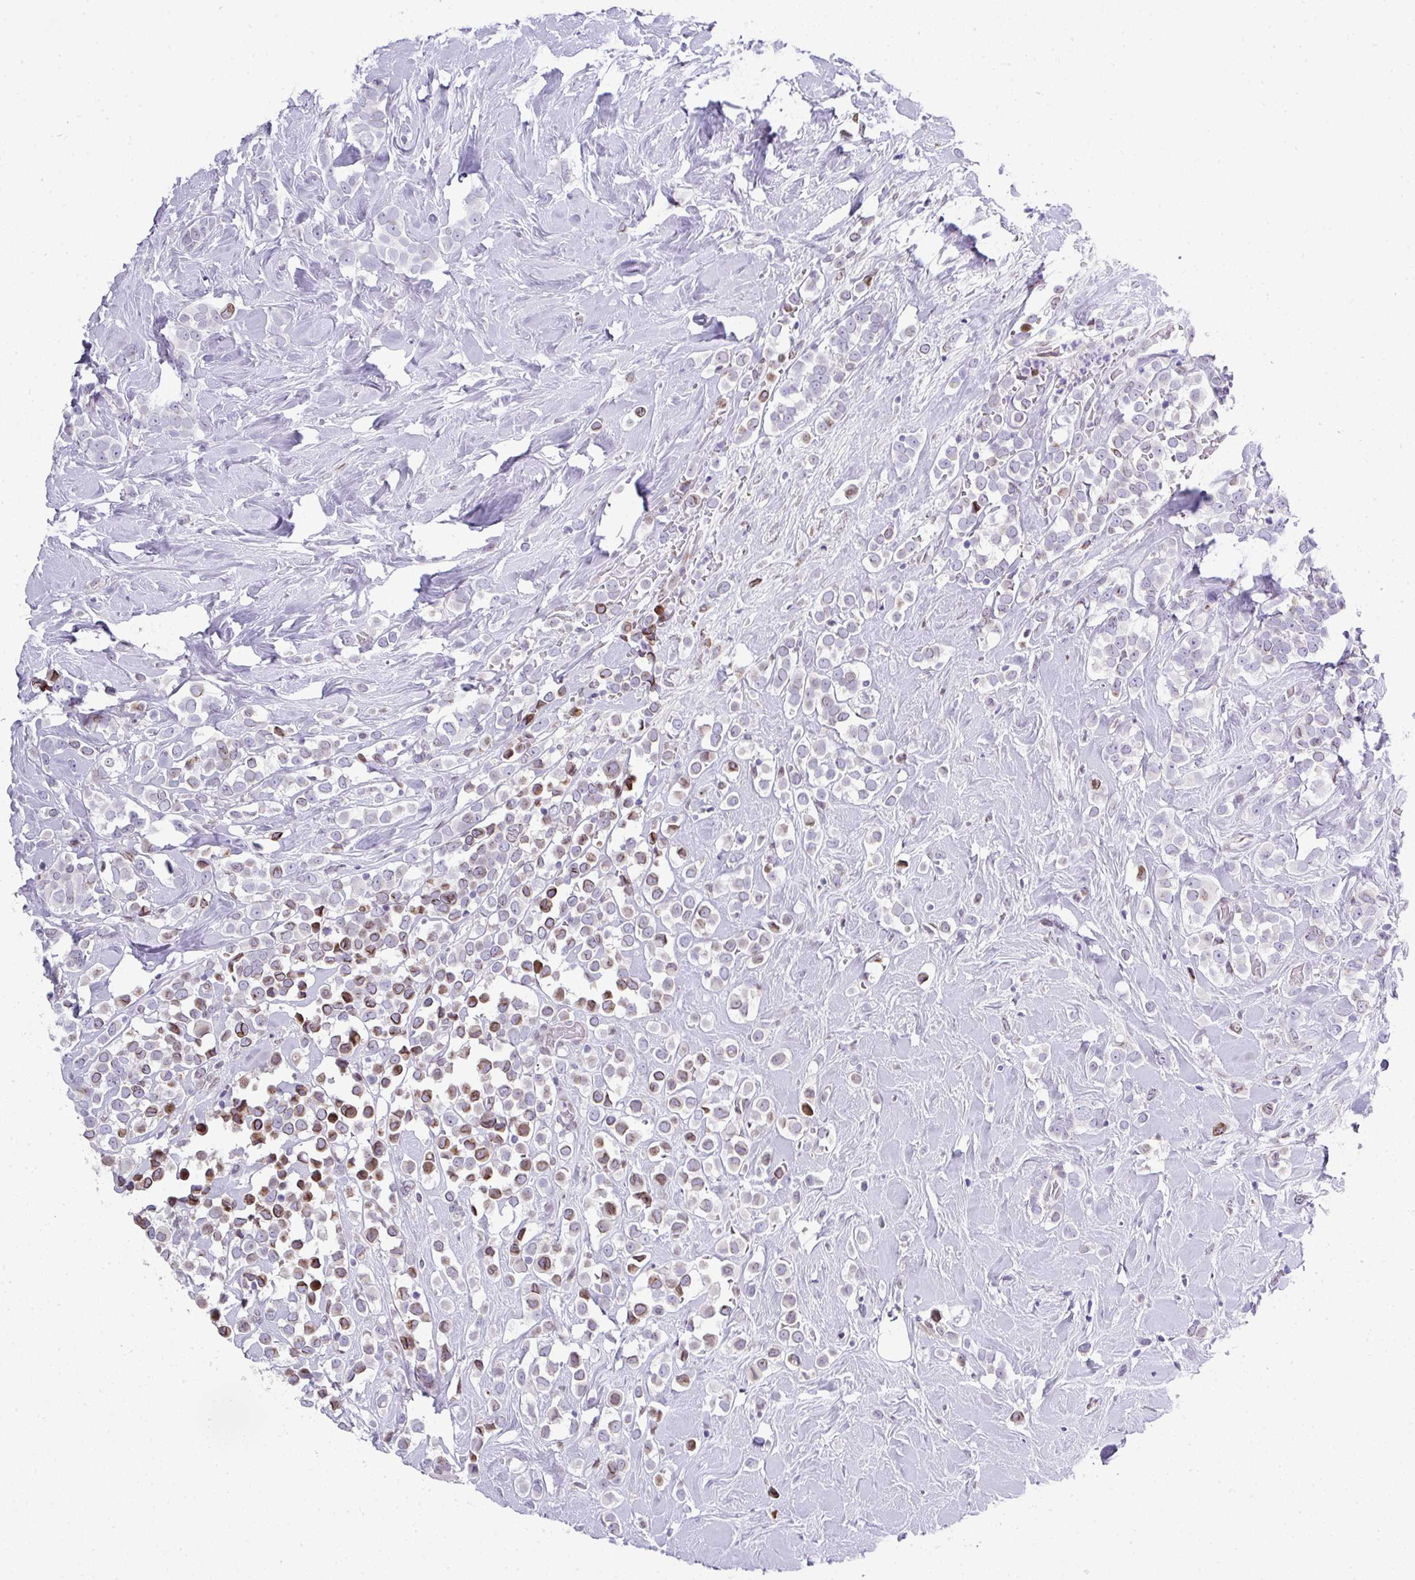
{"staining": {"intensity": "moderate", "quantity": "25%-75%", "location": "cytoplasmic/membranous,nuclear"}, "tissue": "breast cancer", "cell_type": "Tumor cells", "image_type": "cancer", "snomed": [{"axis": "morphology", "description": "Duct carcinoma"}, {"axis": "topography", "description": "Breast"}], "caption": "A brown stain labels moderate cytoplasmic/membranous and nuclear expression of a protein in infiltrating ductal carcinoma (breast) tumor cells. Nuclei are stained in blue.", "gene": "PLK1", "patient": {"sex": "female", "age": 80}}